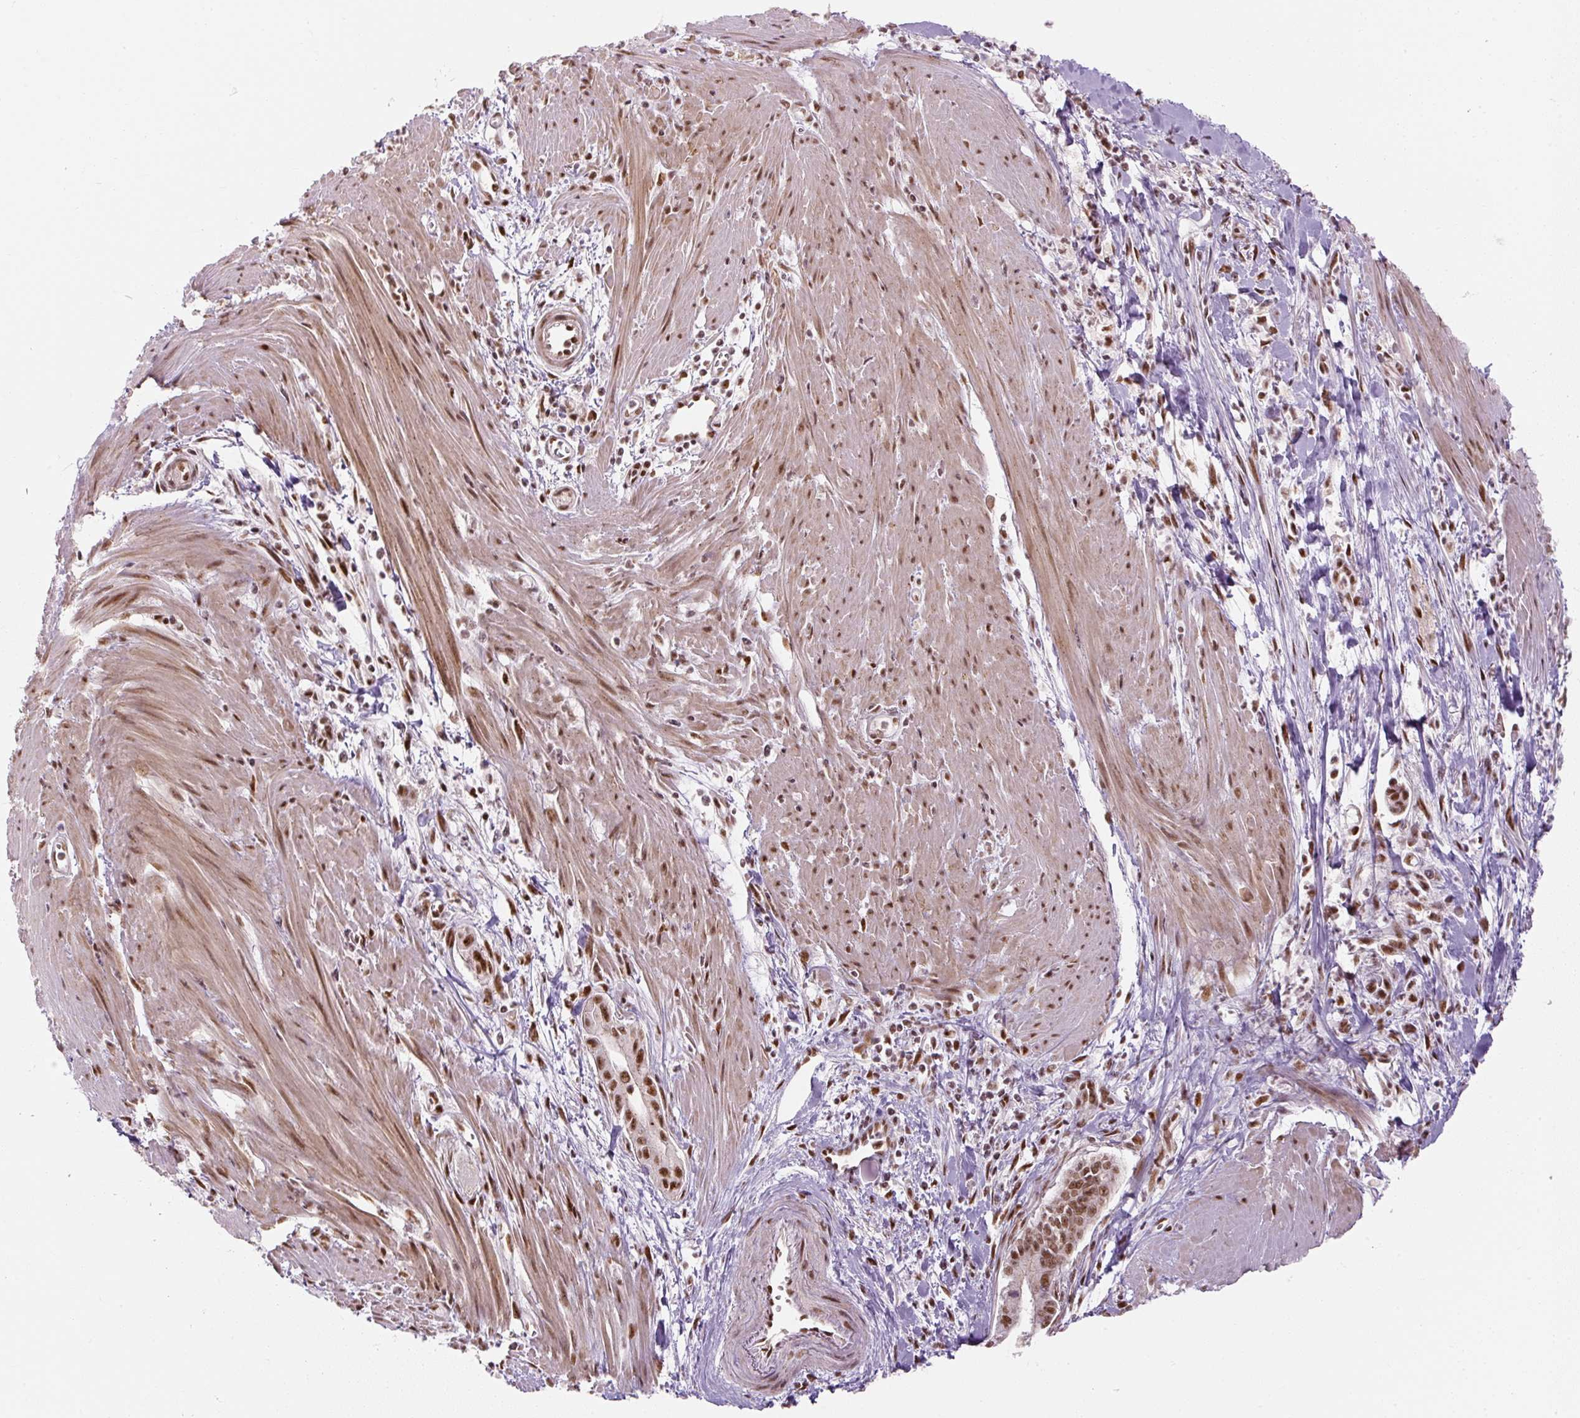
{"staining": {"intensity": "moderate", "quantity": ">75%", "location": "nuclear"}, "tissue": "pancreatic cancer", "cell_type": "Tumor cells", "image_type": "cancer", "snomed": [{"axis": "morphology", "description": "Adenocarcinoma, NOS"}, {"axis": "topography", "description": "Pancreas"}], "caption": "IHC micrograph of neoplastic tissue: pancreatic cancer (adenocarcinoma) stained using IHC reveals medium levels of moderate protein expression localized specifically in the nuclear of tumor cells, appearing as a nuclear brown color.", "gene": "U2AF2", "patient": {"sex": "male", "age": 78}}